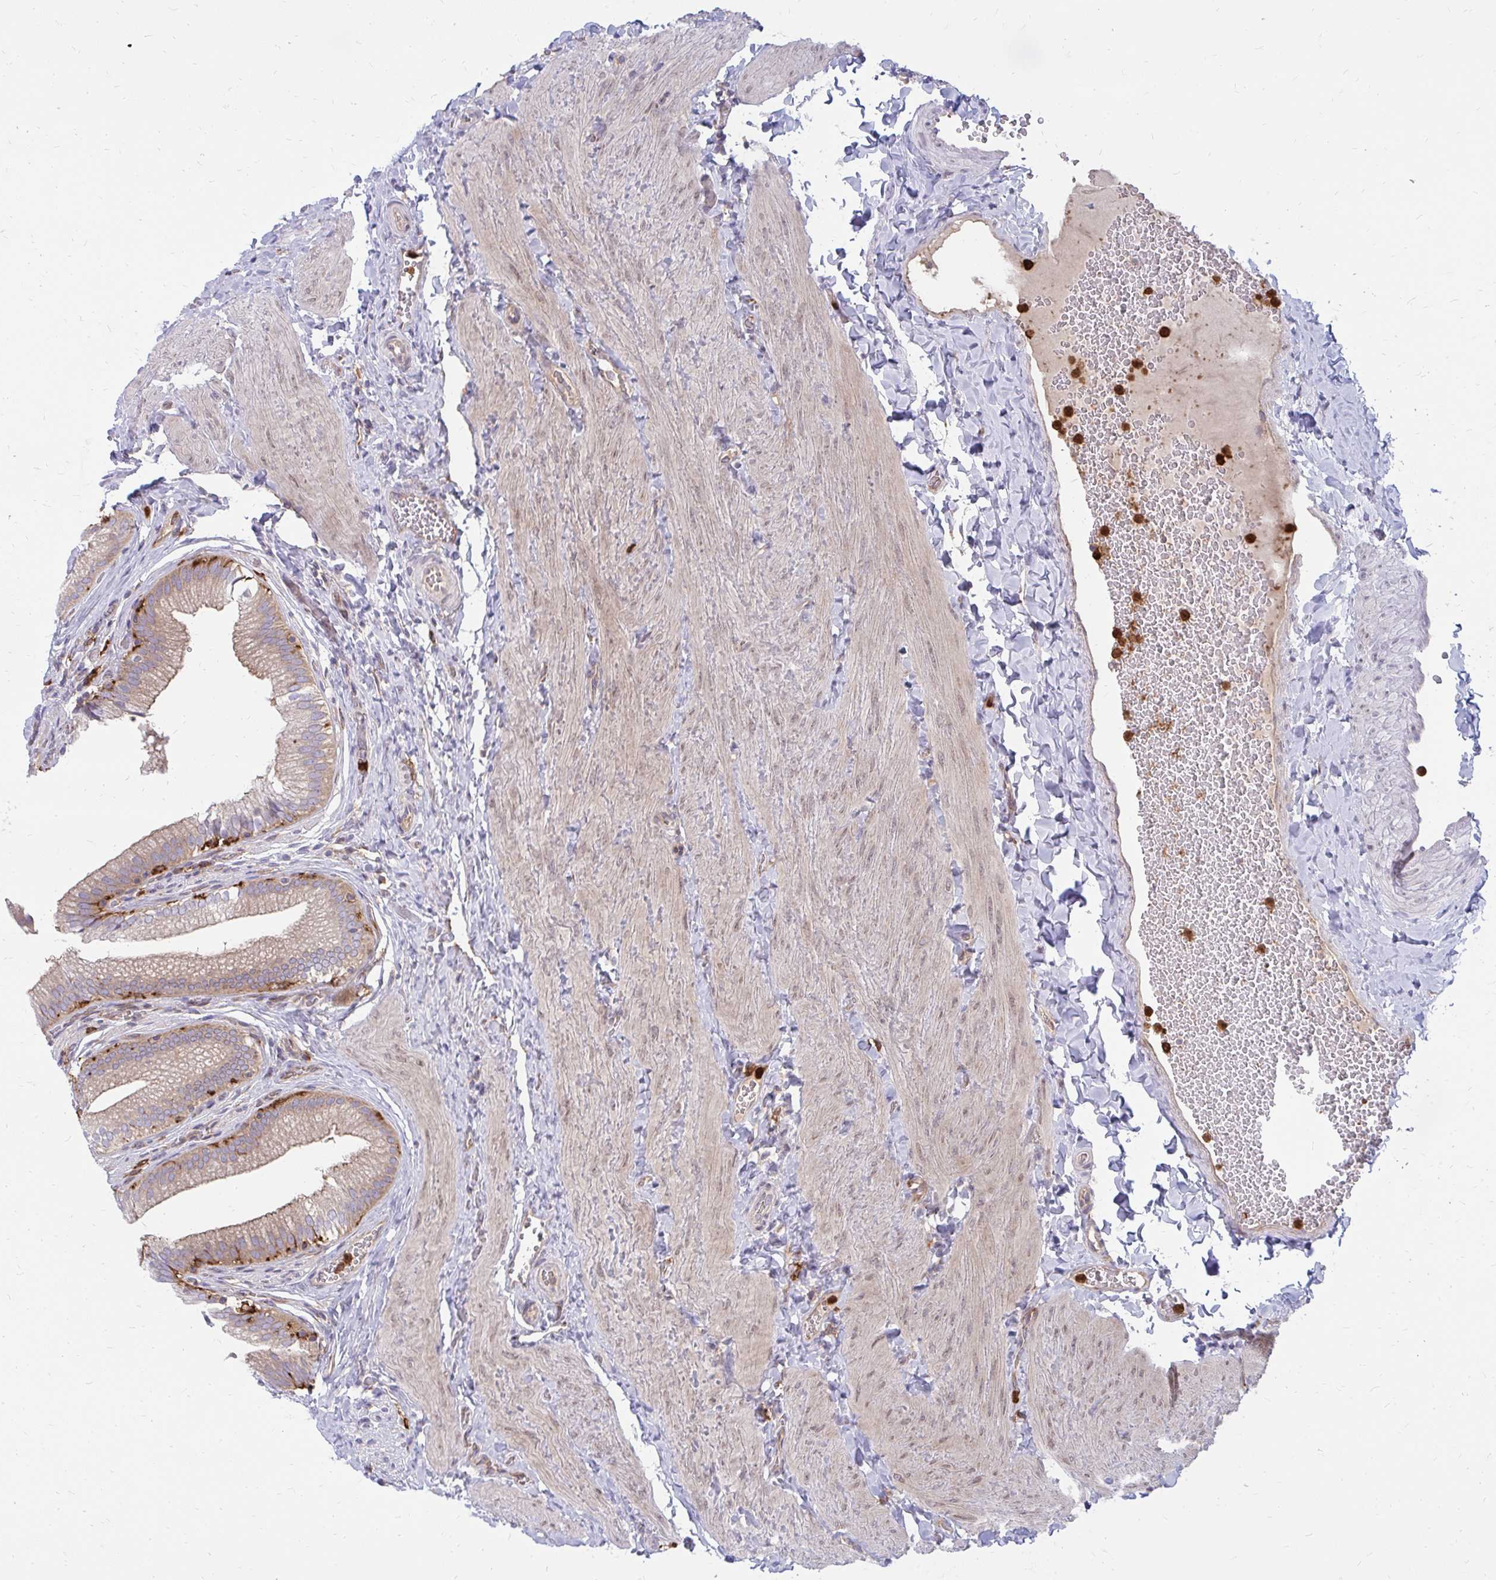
{"staining": {"intensity": "weak", "quantity": ">75%", "location": "cytoplasmic/membranous"}, "tissue": "gallbladder", "cell_type": "Glandular cells", "image_type": "normal", "snomed": [{"axis": "morphology", "description": "Normal tissue, NOS"}, {"axis": "topography", "description": "Gallbladder"}, {"axis": "topography", "description": "Peripheral nerve tissue"}], "caption": "A photomicrograph of gallbladder stained for a protein displays weak cytoplasmic/membranous brown staining in glandular cells.", "gene": "ASAP1", "patient": {"sex": "male", "age": 17}}